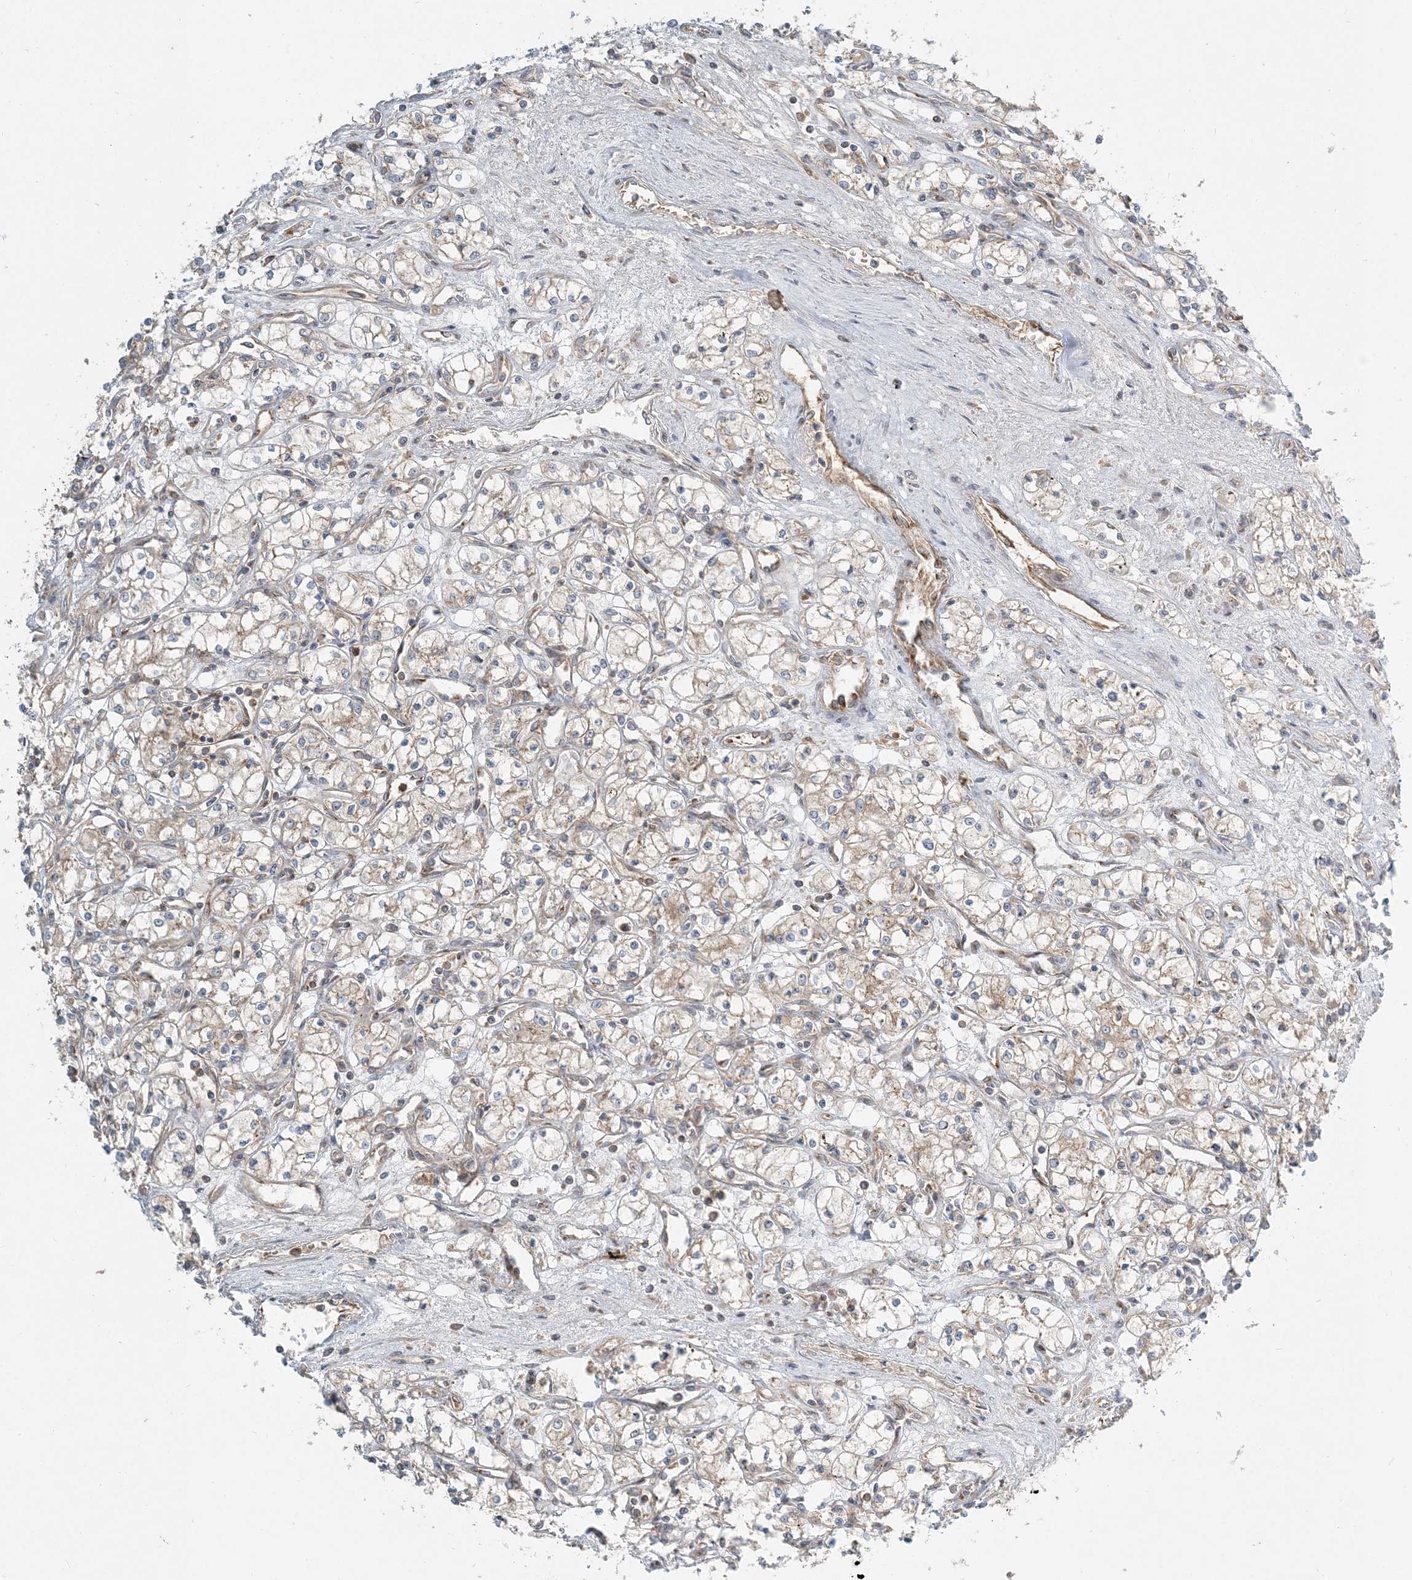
{"staining": {"intensity": "weak", "quantity": "25%-75%", "location": "cytoplasmic/membranous"}, "tissue": "renal cancer", "cell_type": "Tumor cells", "image_type": "cancer", "snomed": [{"axis": "morphology", "description": "Adenocarcinoma, NOS"}, {"axis": "topography", "description": "Kidney"}], "caption": "IHC (DAB) staining of adenocarcinoma (renal) displays weak cytoplasmic/membranous protein positivity in about 25%-75% of tumor cells.", "gene": "AP1AR", "patient": {"sex": "male", "age": 59}}